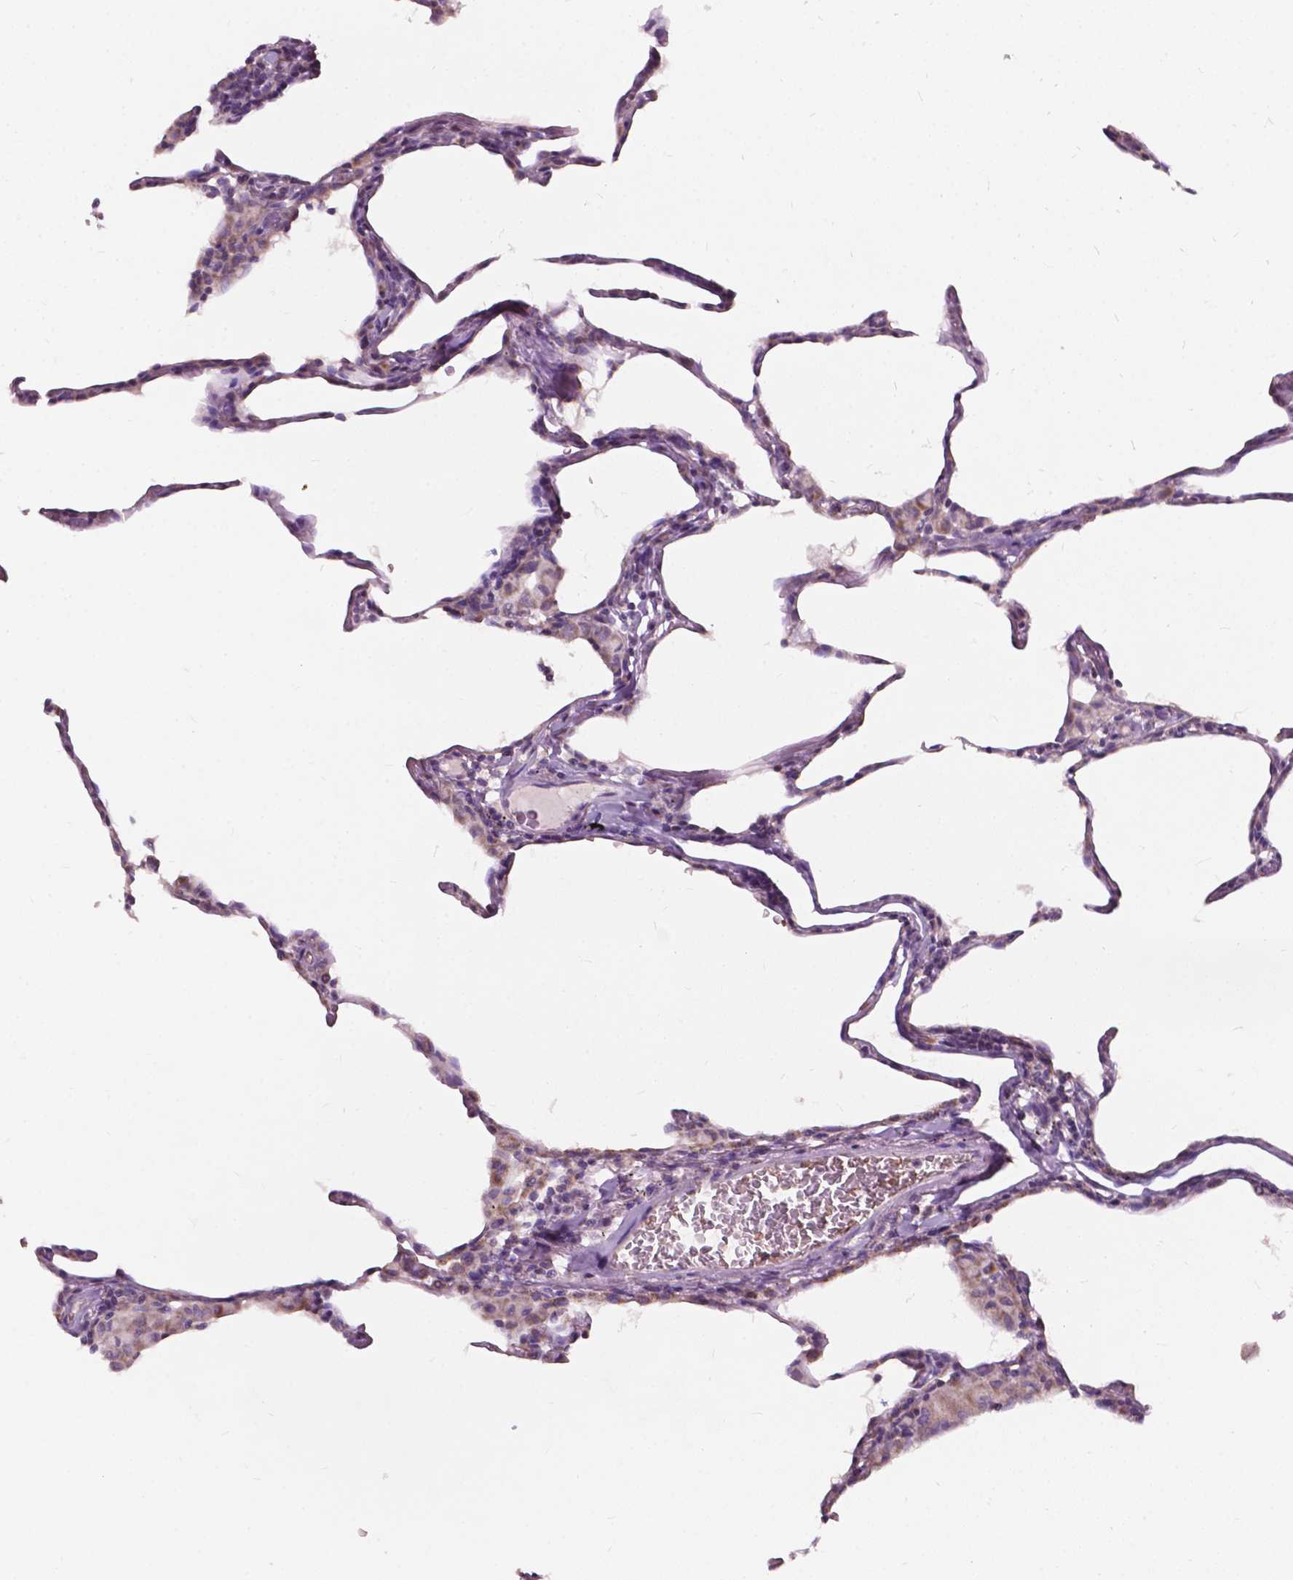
{"staining": {"intensity": "weak", "quantity": "<25%", "location": "cytoplasmic/membranous"}, "tissue": "lung", "cell_type": "Alveolar cells", "image_type": "normal", "snomed": [{"axis": "morphology", "description": "Normal tissue, NOS"}, {"axis": "topography", "description": "Lung"}], "caption": "Lung was stained to show a protein in brown. There is no significant positivity in alveolar cells. (Stains: DAB IHC with hematoxylin counter stain, Microscopy: brightfield microscopy at high magnification).", "gene": "NDUFS1", "patient": {"sex": "female", "age": 57}}